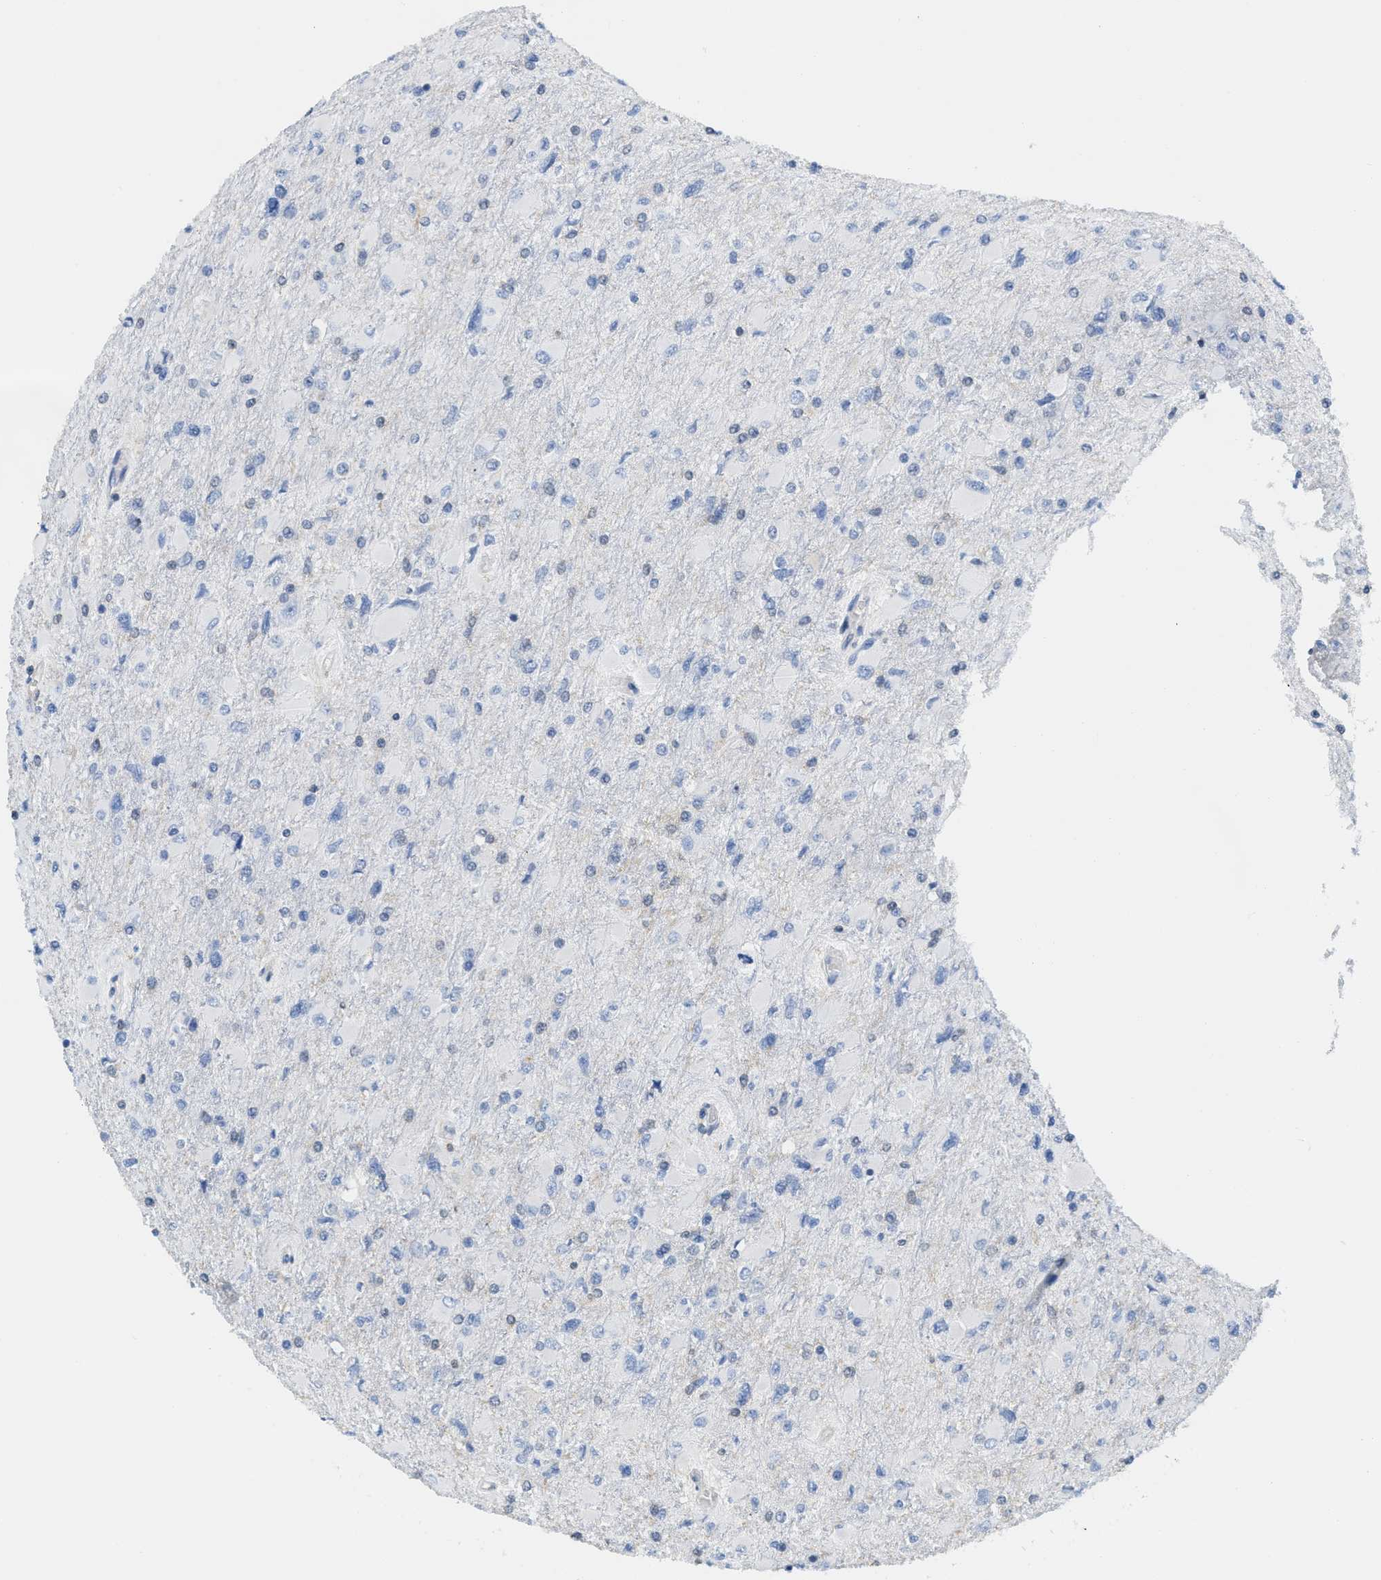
{"staining": {"intensity": "negative", "quantity": "none", "location": "none"}, "tissue": "glioma", "cell_type": "Tumor cells", "image_type": "cancer", "snomed": [{"axis": "morphology", "description": "Glioma, malignant, High grade"}, {"axis": "topography", "description": "Cerebral cortex"}], "caption": "The IHC photomicrograph has no significant expression in tumor cells of malignant glioma (high-grade) tissue. (Brightfield microscopy of DAB (3,3'-diaminobenzidine) immunohistochemistry at high magnification).", "gene": "SERPINB1", "patient": {"sex": "female", "age": 36}}